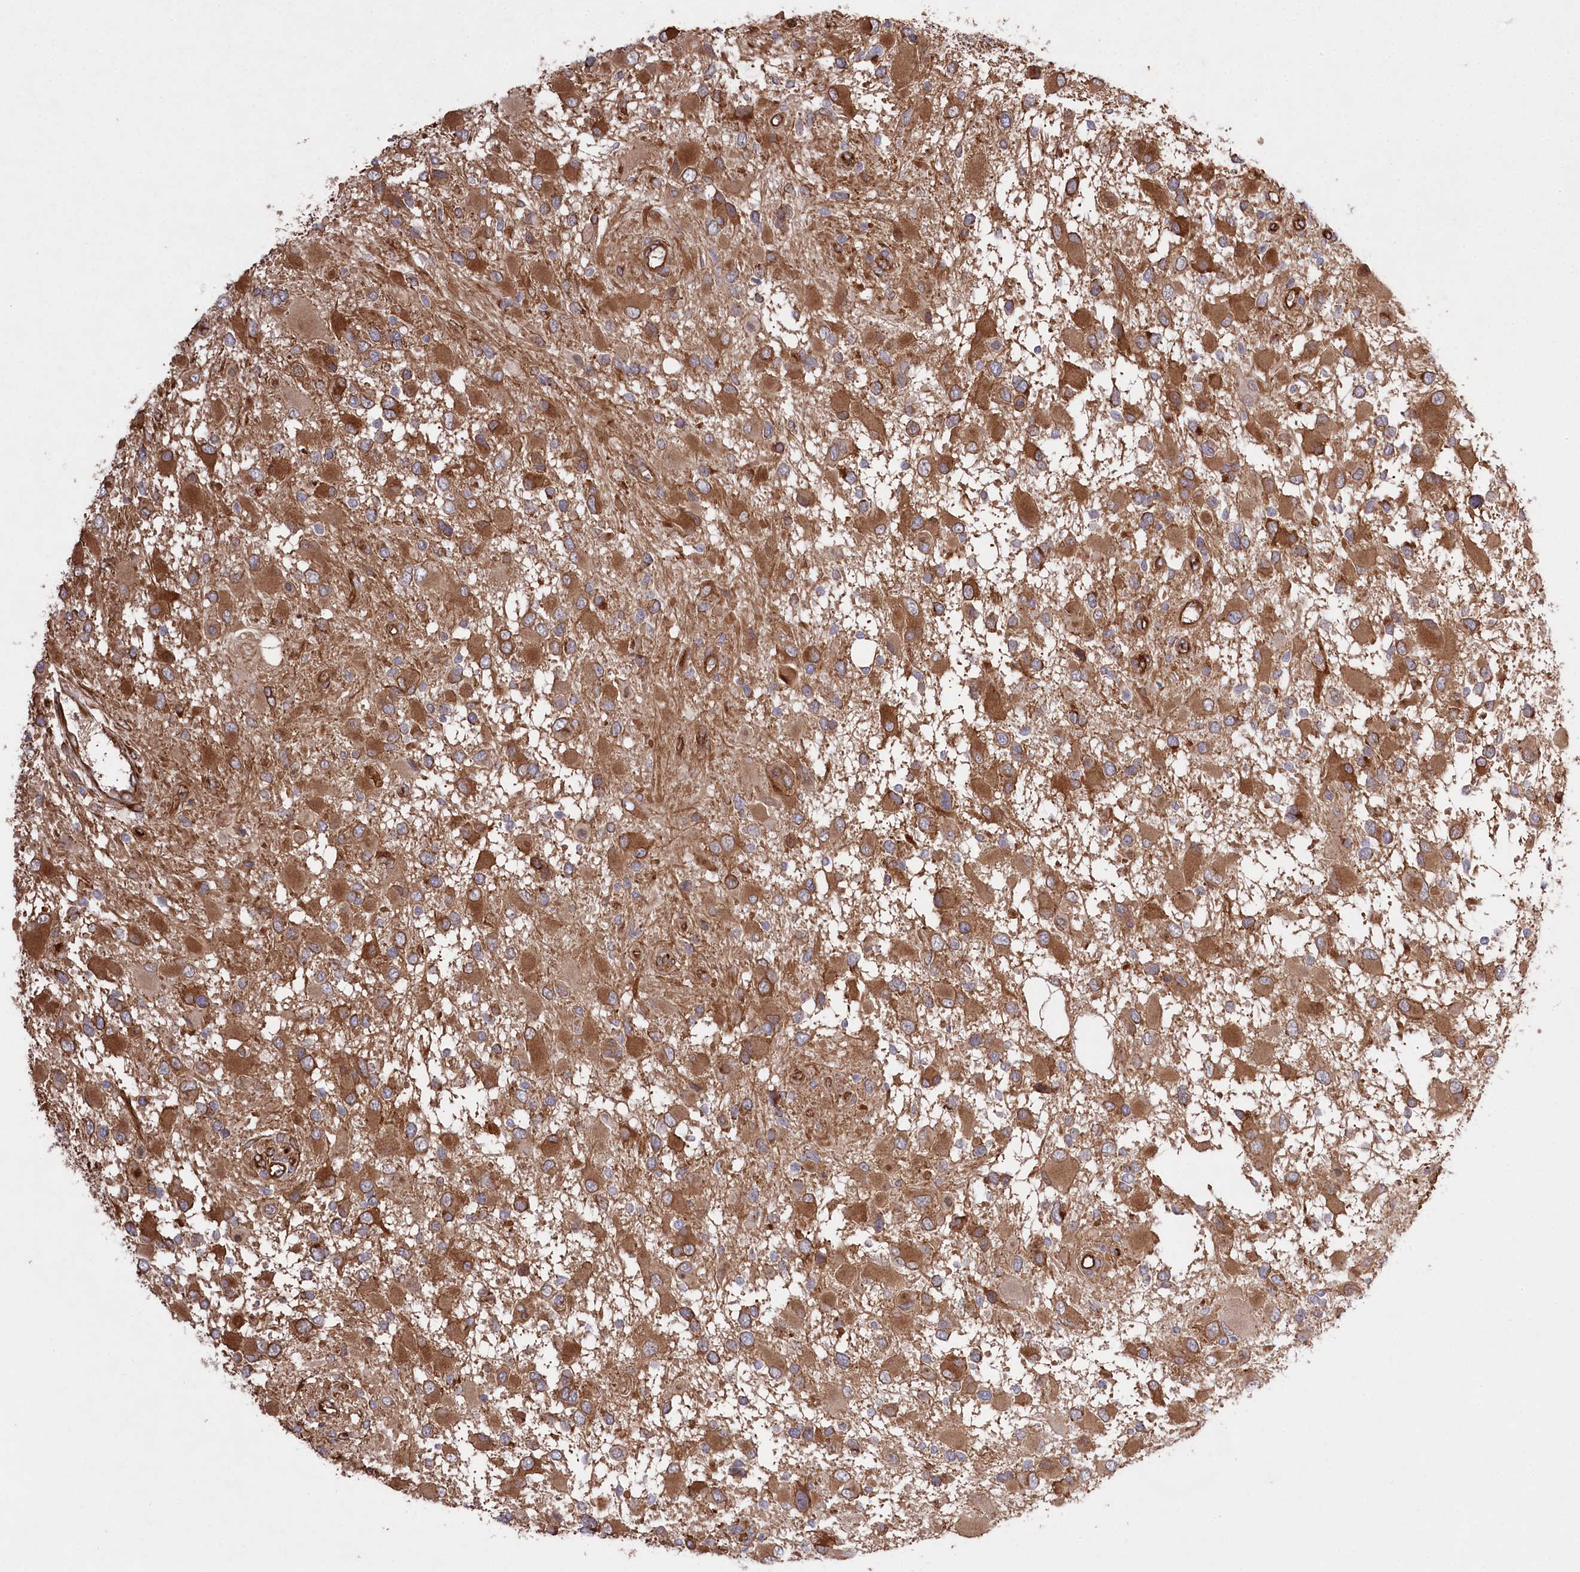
{"staining": {"intensity": "moderate", "quantity": ">75%", "location": "cytoplasmic/membranous"}, "tissue": "glioma", "cell_type": "Tumor cells", "image_type": "cancer", "snomed": [{"axis": "morphology", "description": "Glioma, malignant, High grade"}, {"axis": "topography", "description": "Brain"}], "caption": "DAB (3,3'-diaminobenzidine) immunohistochemical staining of human malignant glioma (high-grade) exhibits moderate cytoplasmic/membranous protein expression in about >75% of tumor cells. (DAB (3,3'-diaminobenzidine) IHC with brightfield microscopy, high magnification).", "gene": "MTPAP", "patient": {"sex": "male", "age": 53}}